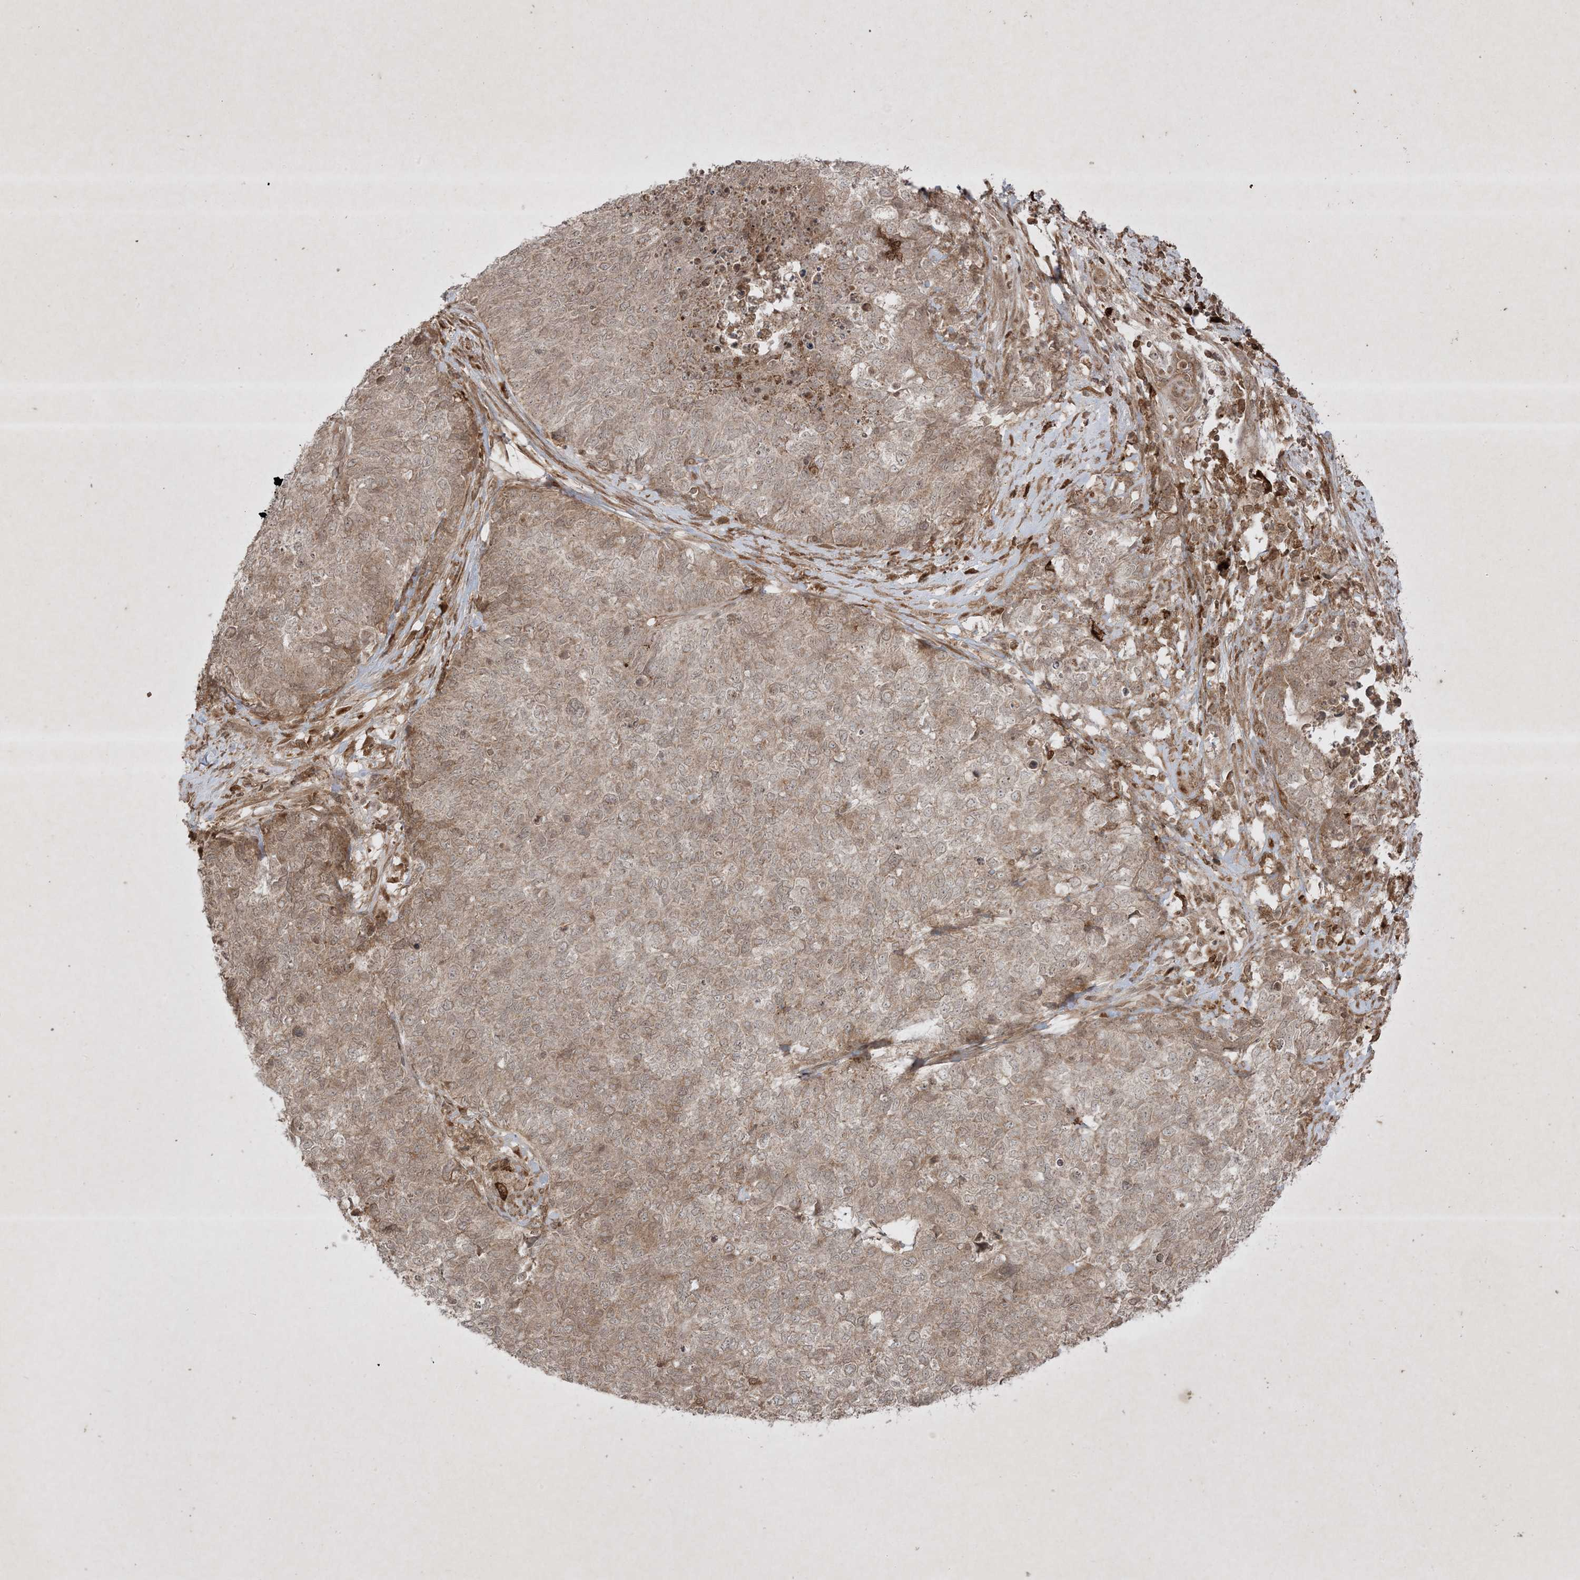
{"staining": {"intensity": "weak", "quantity": "<25%", "location": "cytoplasmic/membranous"}, "tissue": "cervical cancer", "cell_type": "Tumor cells", "image_type": "cancer", "snomed": [{"axis": "morphology", "description": "Squamous cell carcinoma, NOS"}, {"axis": "topography", "description": "Cervix"}], "caption": "Human cervical cancer (squamous cell carcinoma) stained for a protein using IHC displays no expression in tumor cells.", "gene": "PTK6", "patient": {"sex": "female", "age": 63}}